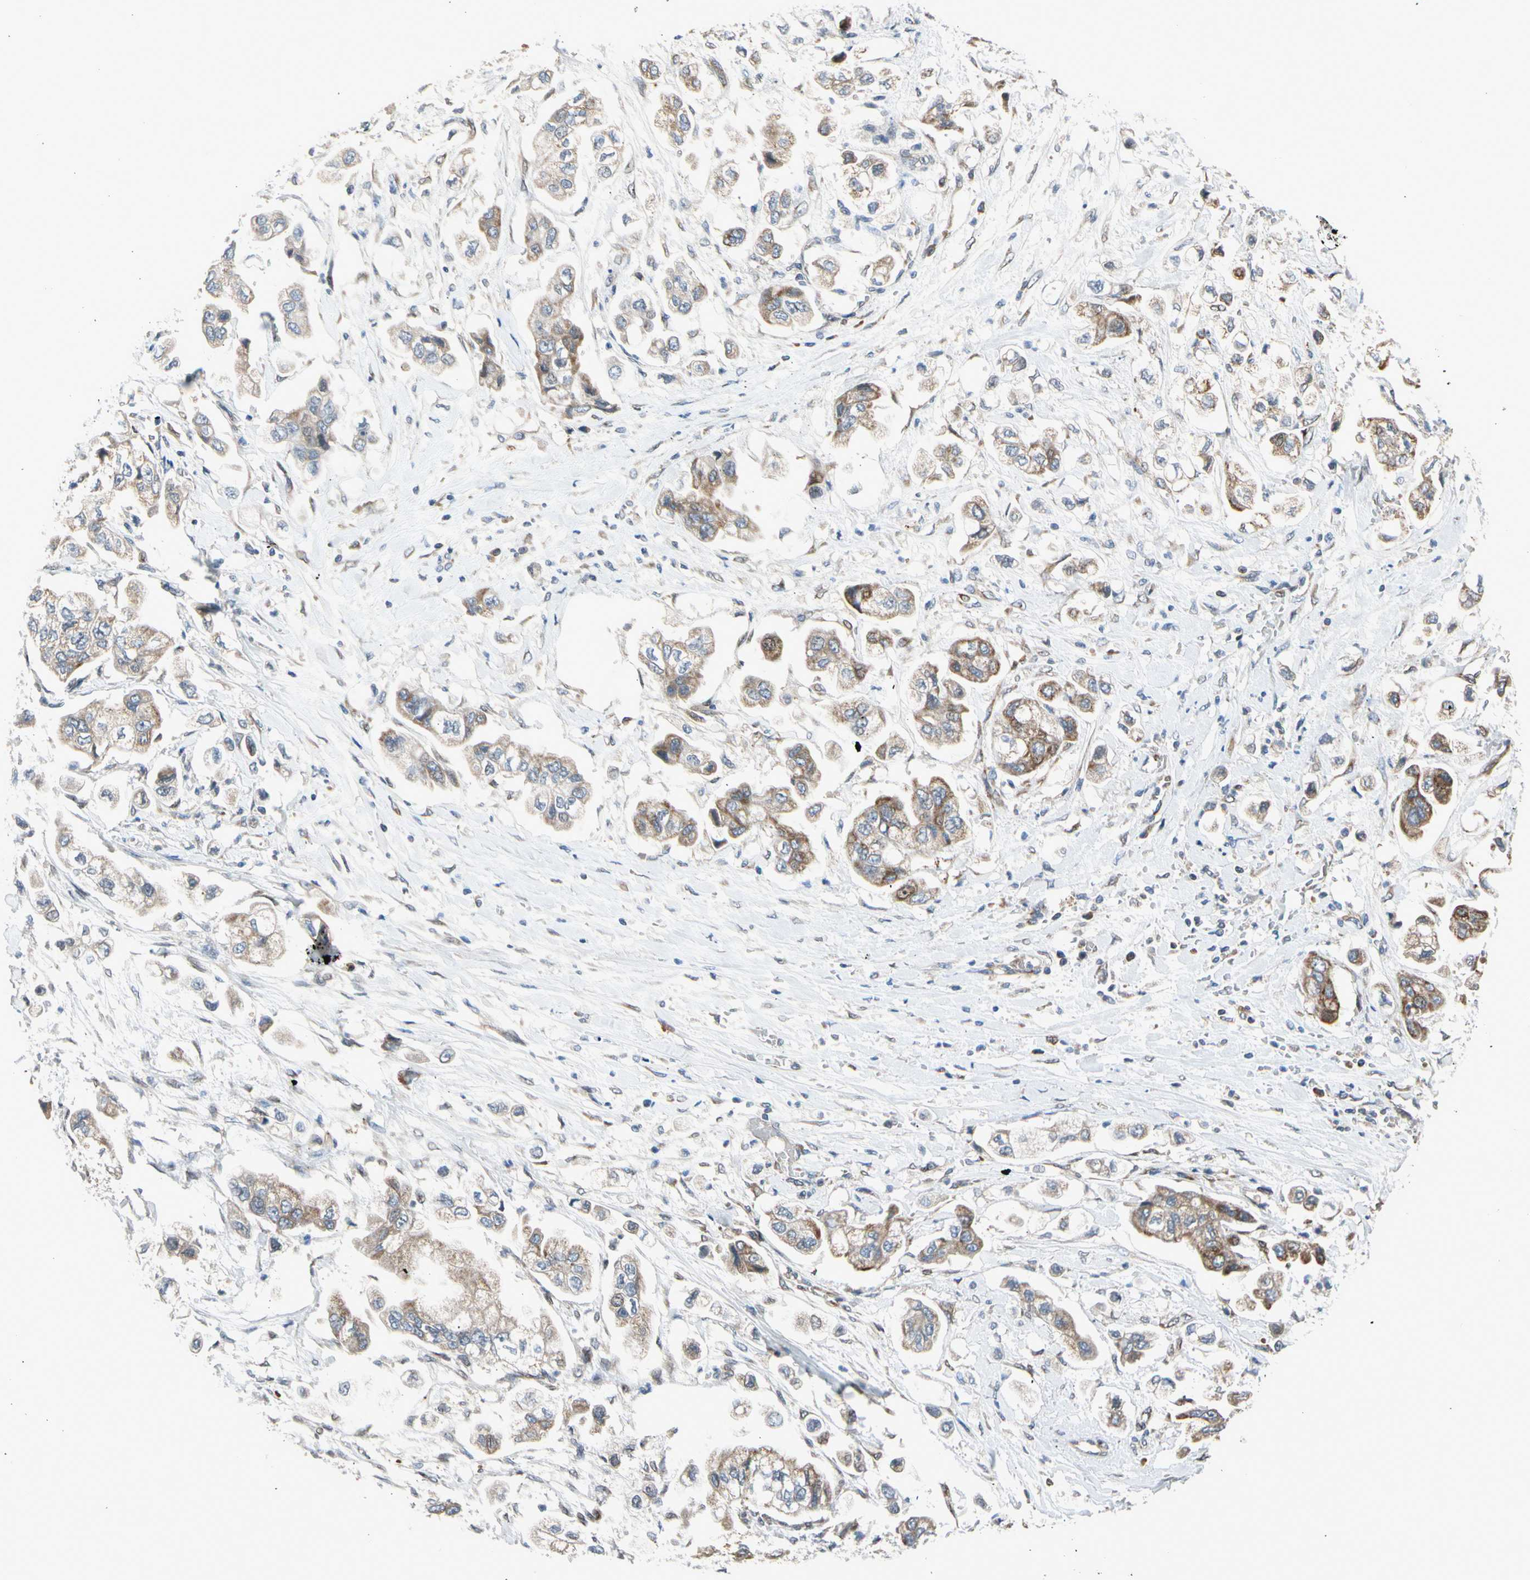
{"staining": {"intensity": "moderate", "quantity": ">75%", "location": "cytoplasmic/membranous"}, "tissue": "stomach cancer", "cell_type": "Tumor cells", "image_type": "cancer", "snomed": [{"axis": "morphology", "description": "Adenocarcinoma, NOS"}, {"axis": "topography", "description": "Stomach"}], "caption": "Moderate cytoplasmic/membranous expression for a protein is seen in about >75% of tumor cells of stomach cancer using immunohistochemistry (IHC).", "gene": "NPHP3", "patient": {"sex": "male", "age": 62}}